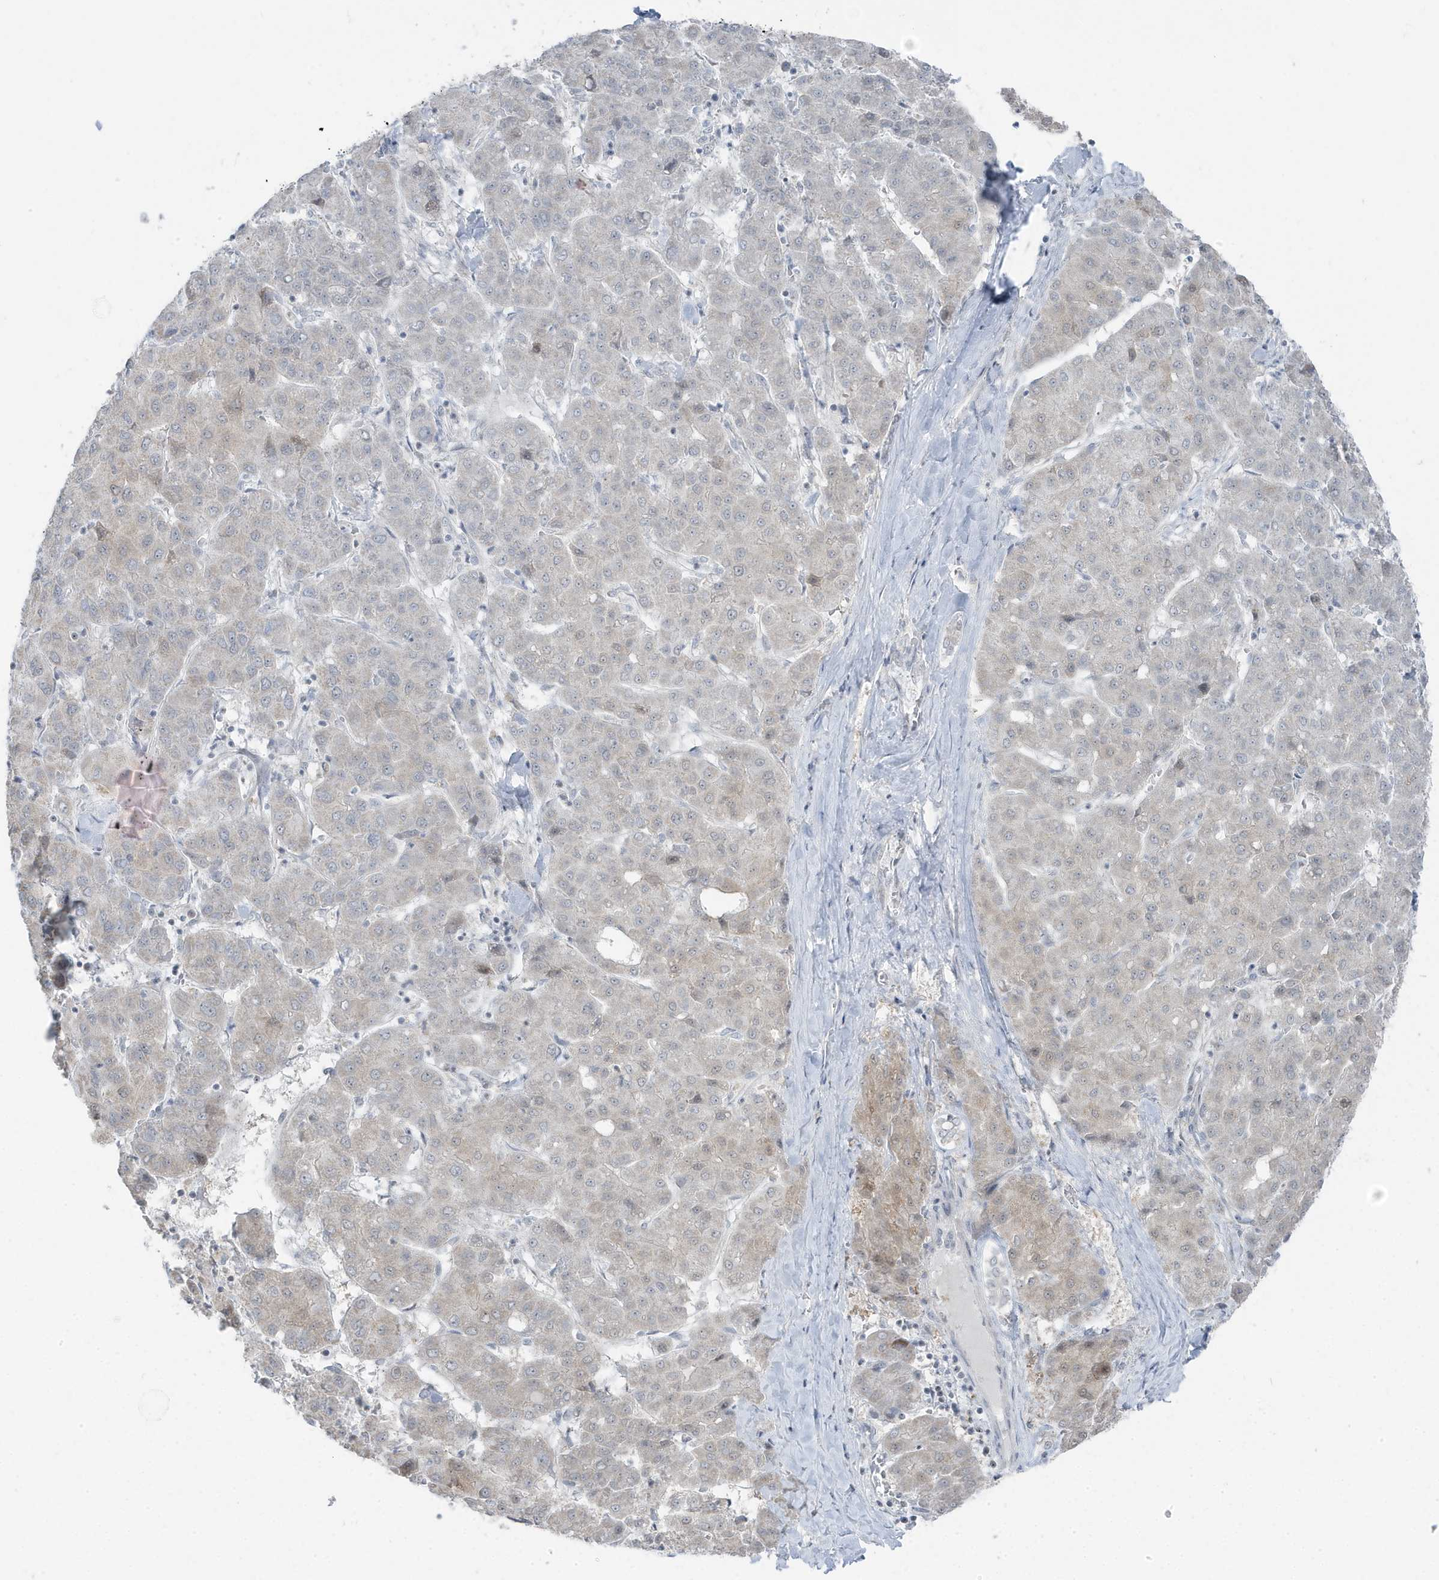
{"staining": {"intensity": "negative", "quantity": "none", "location": "none"}, "tissue": "liver cancer", "cell_type": "Tumor cells", "image_type": "cancer", "snomed": [{"axis": "morphology", "description": "Carcinoma, Hepatocellular, NOS"}, {"axis": "topography", "description": "Liver"}], "caption": "There is no significant positivity in tumor cells of liver cancer (hepatocellular carcinoma).", "gene": "TSEN15", "patient": {"sex": "male", "age": 65}}